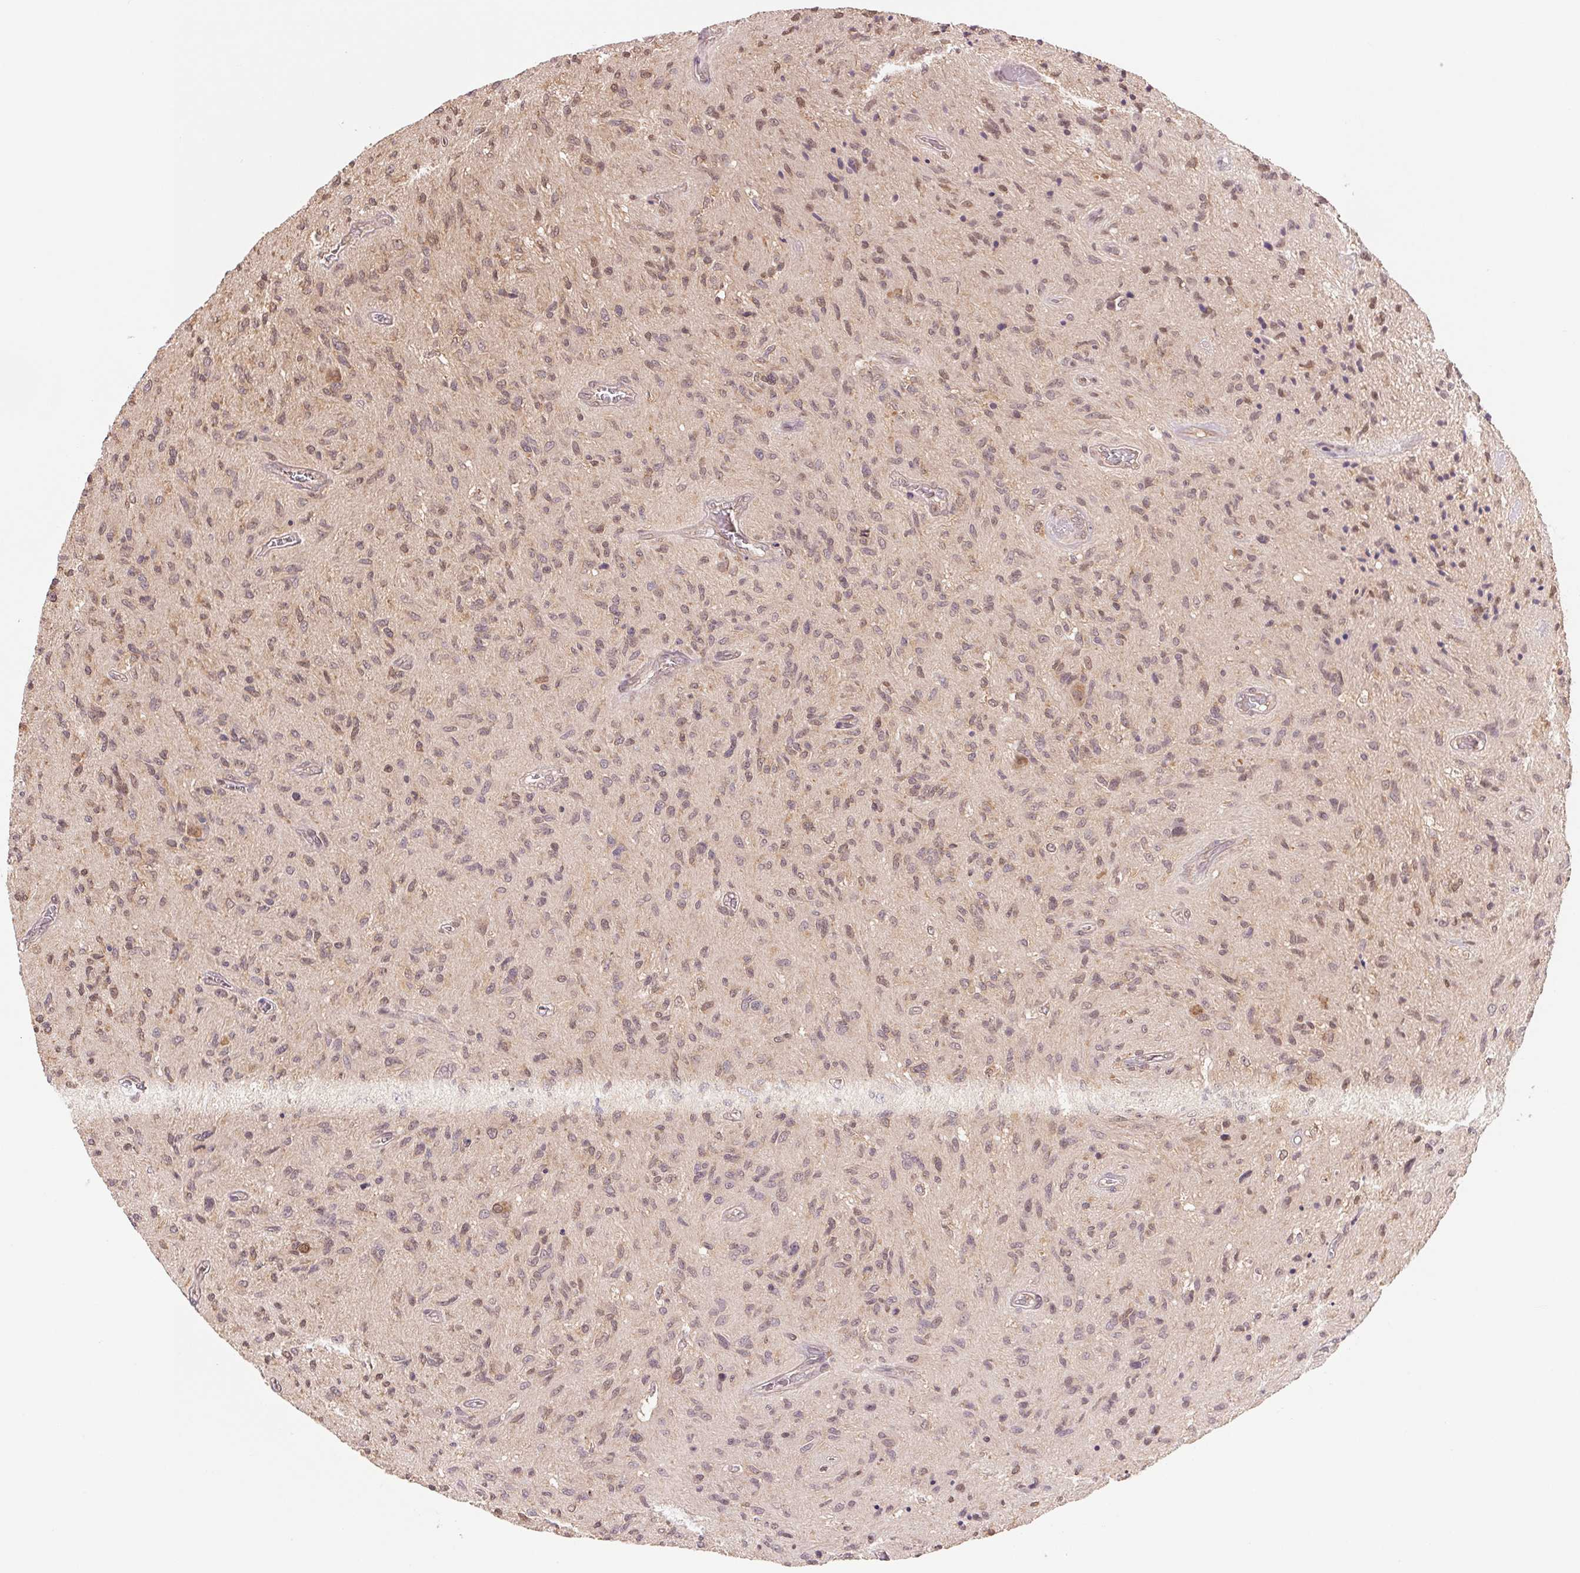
{"staining": {"intensity": "negative", "quantity": "none", "location": "none"}, "tissue": "glioma", "cell_type": "Tumor cells", "image_type": "cancer", "snomed": [{"axis": "morphology", "description": "Glioma, malignant, High grade"}, {"axis": "topography", "description": "Brain"}], "caption": "A photomicrograph of human malignant high-grade glioma is negative for staining in tumor cells. (DAB (3,3'-diaminobenzidine) immunohistochemistry (IHC), high magnification).", "gene": "CDC123", "patient": {"sex": "male", "age": 54}}